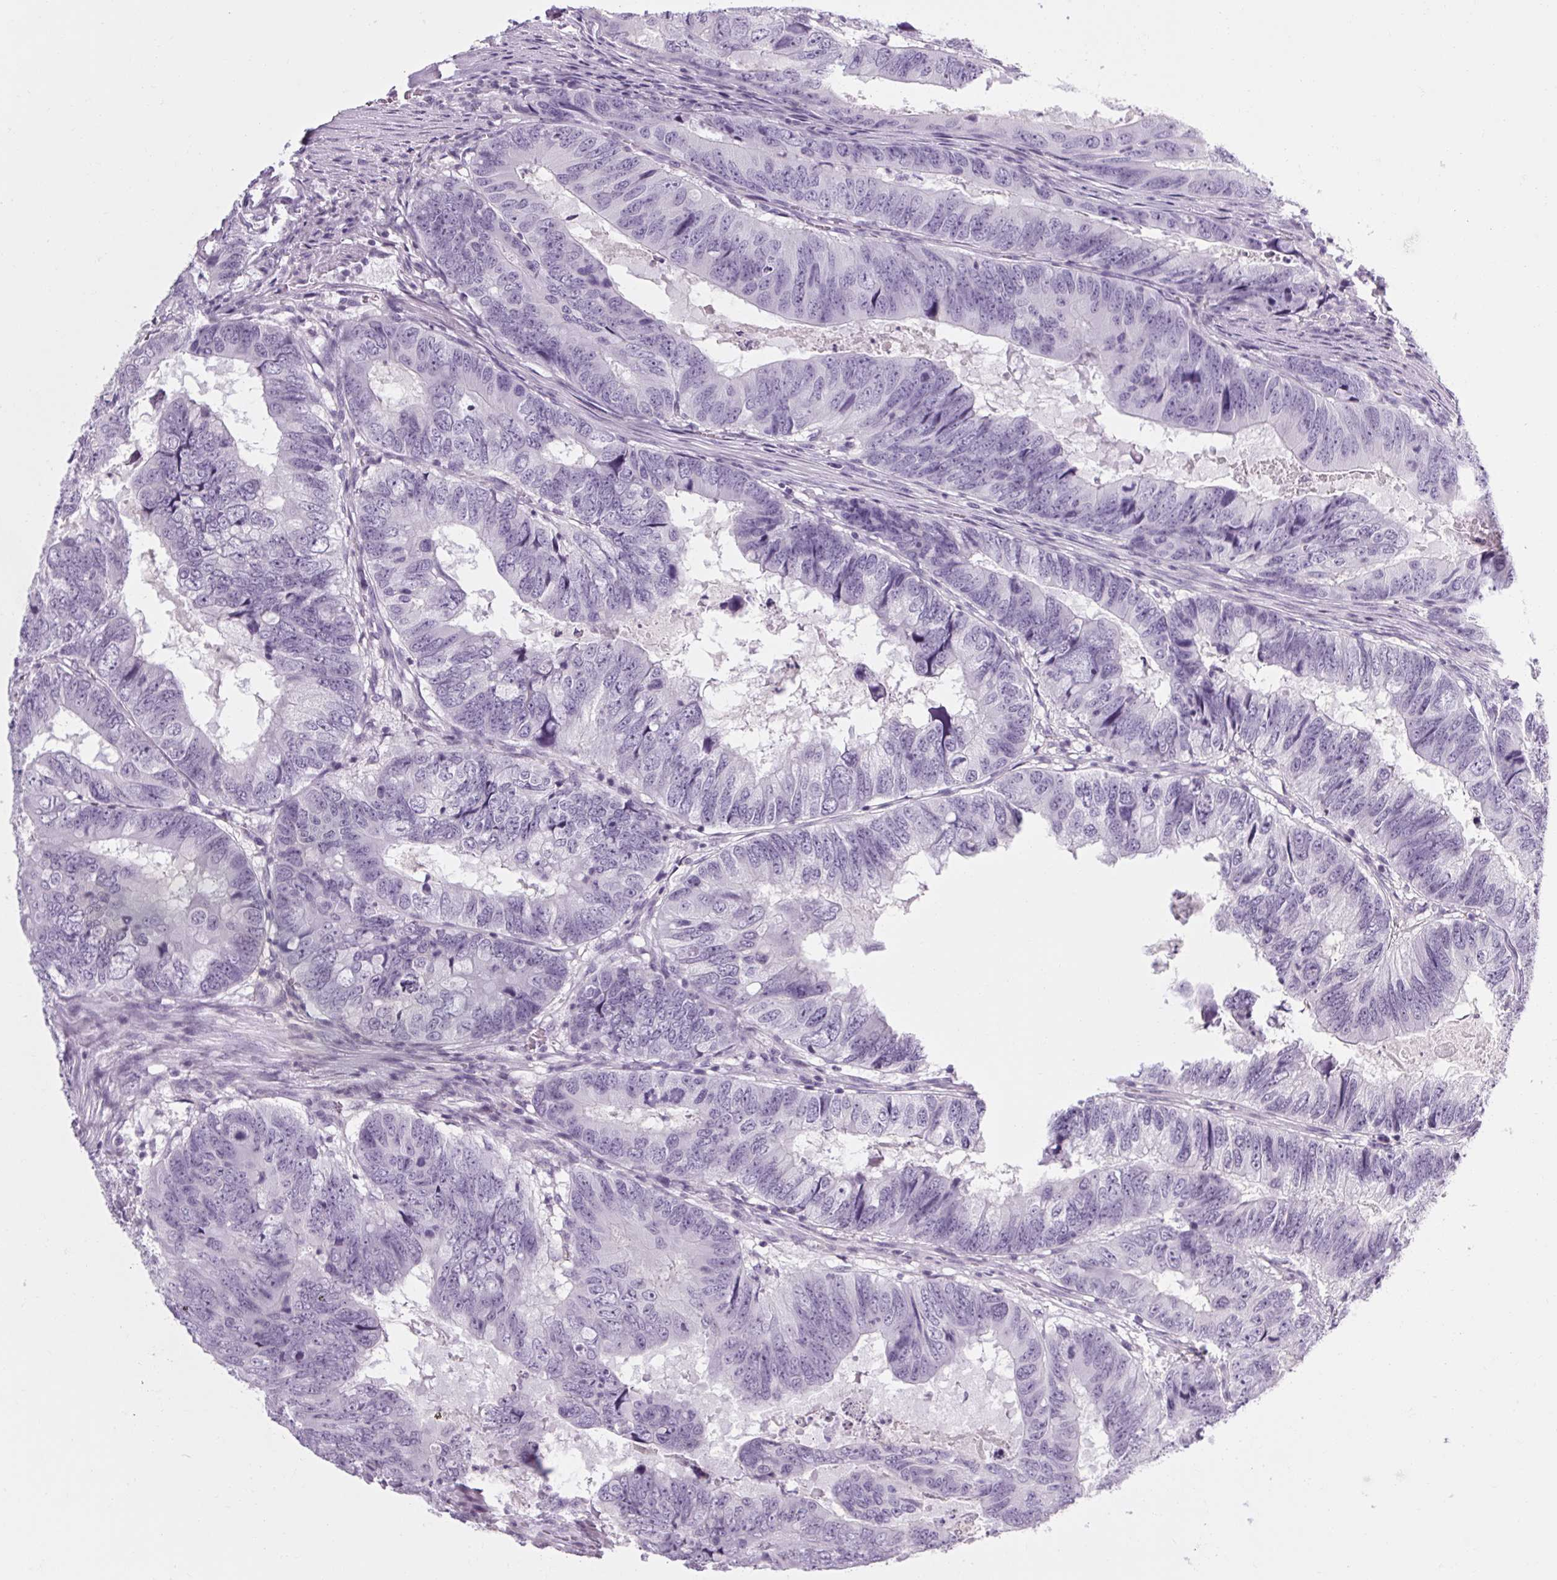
{"staining": {"intensity": "negative", "quantity": "none", "location": "none"}, "tissue": "colorectal cancer", "cell_type": "Tumor cells", "image_type": "cancer", "snomed": [{"axis": "morphology", "description": "Adenocarcinoma, NOS"}, {"axis": "topography", "description": "Colon"}], "caption": "Immunohistochemical staining of human colorectal adenocarcinoma exhibits no significant staining in tumor cells.", "gene": "POMC", "patient": {"sex": "male", "age": 79}}